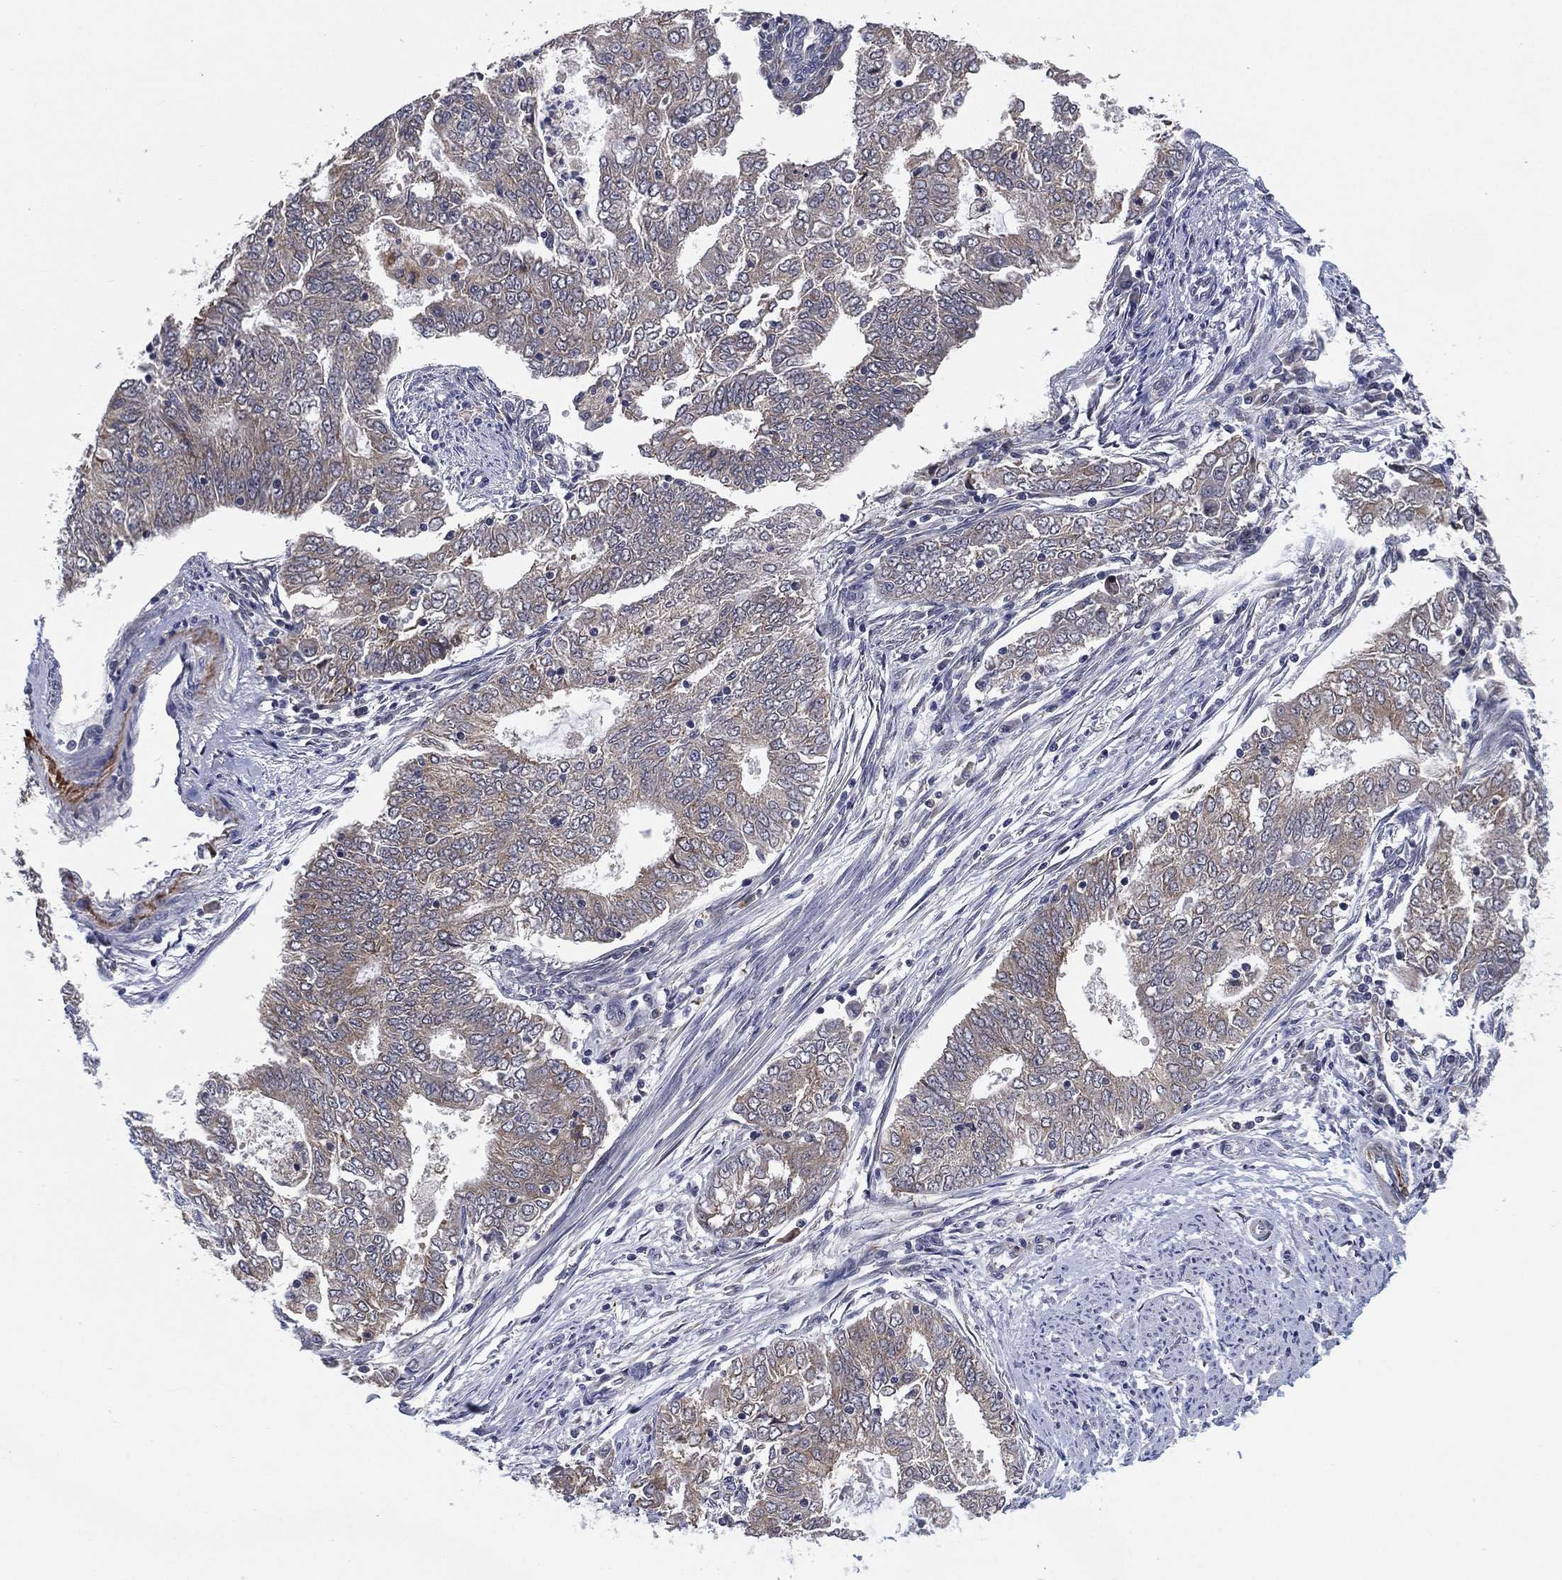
{"staining": {"intensity": "negative", "quantity": "none", "location": "none"}, "tissue": "endometrial cancer", "cell_type": "Tumor cells", "image_type": "cancer", "snomed": [{"axis": "morphology", "description": "Adenocarcinoma, NOS"}, {"axis": "topography", "description": "Endometrium"}], "caption": "Immunohistochemistry photomicrograph of neoplastic tissue: endometrial adenocarcinoma stained with DAB (3,3'-diaminobenzidine) demonstrates no significant protein staining in tumor cells.", "gene": "SELENOO", "patient": {"sex": "female", "age": 62}}